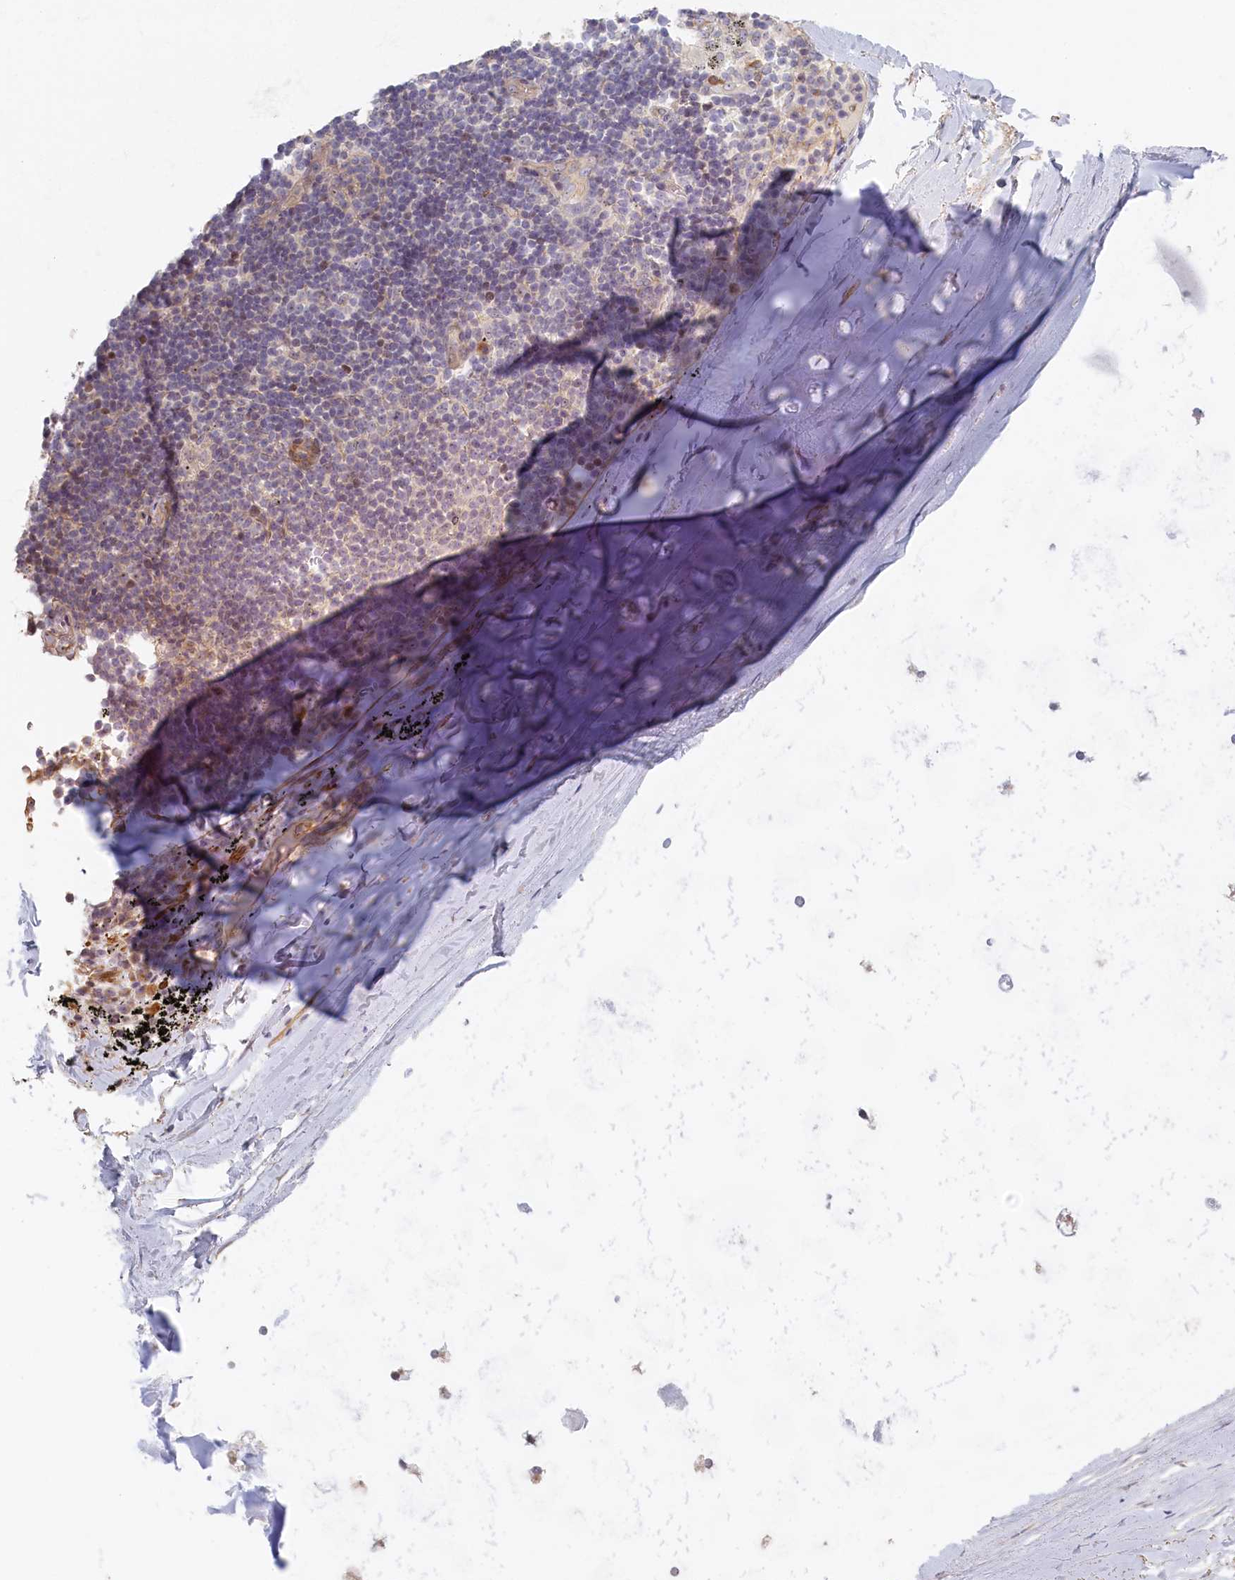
{"staining": {"intensity": "negative", "quantity": "none", "location": "none"}, "tissue": "adipose tissue", "cell_type": "Adipocytes", "image_type": "normal", "snomed": [{"axis": "morphology", "description": "Normal tissue, NOS"}, {"axis": "topography", "description": "Lymph node"}, {"axis": "topography", "description": "Bronchus"}], "caption": "Adipose tissue was stained to show a protein in brown. There is no significant staining in adipocytes.", "gene": "INTS4", "patient": {"sex": "male", "age": 63}}